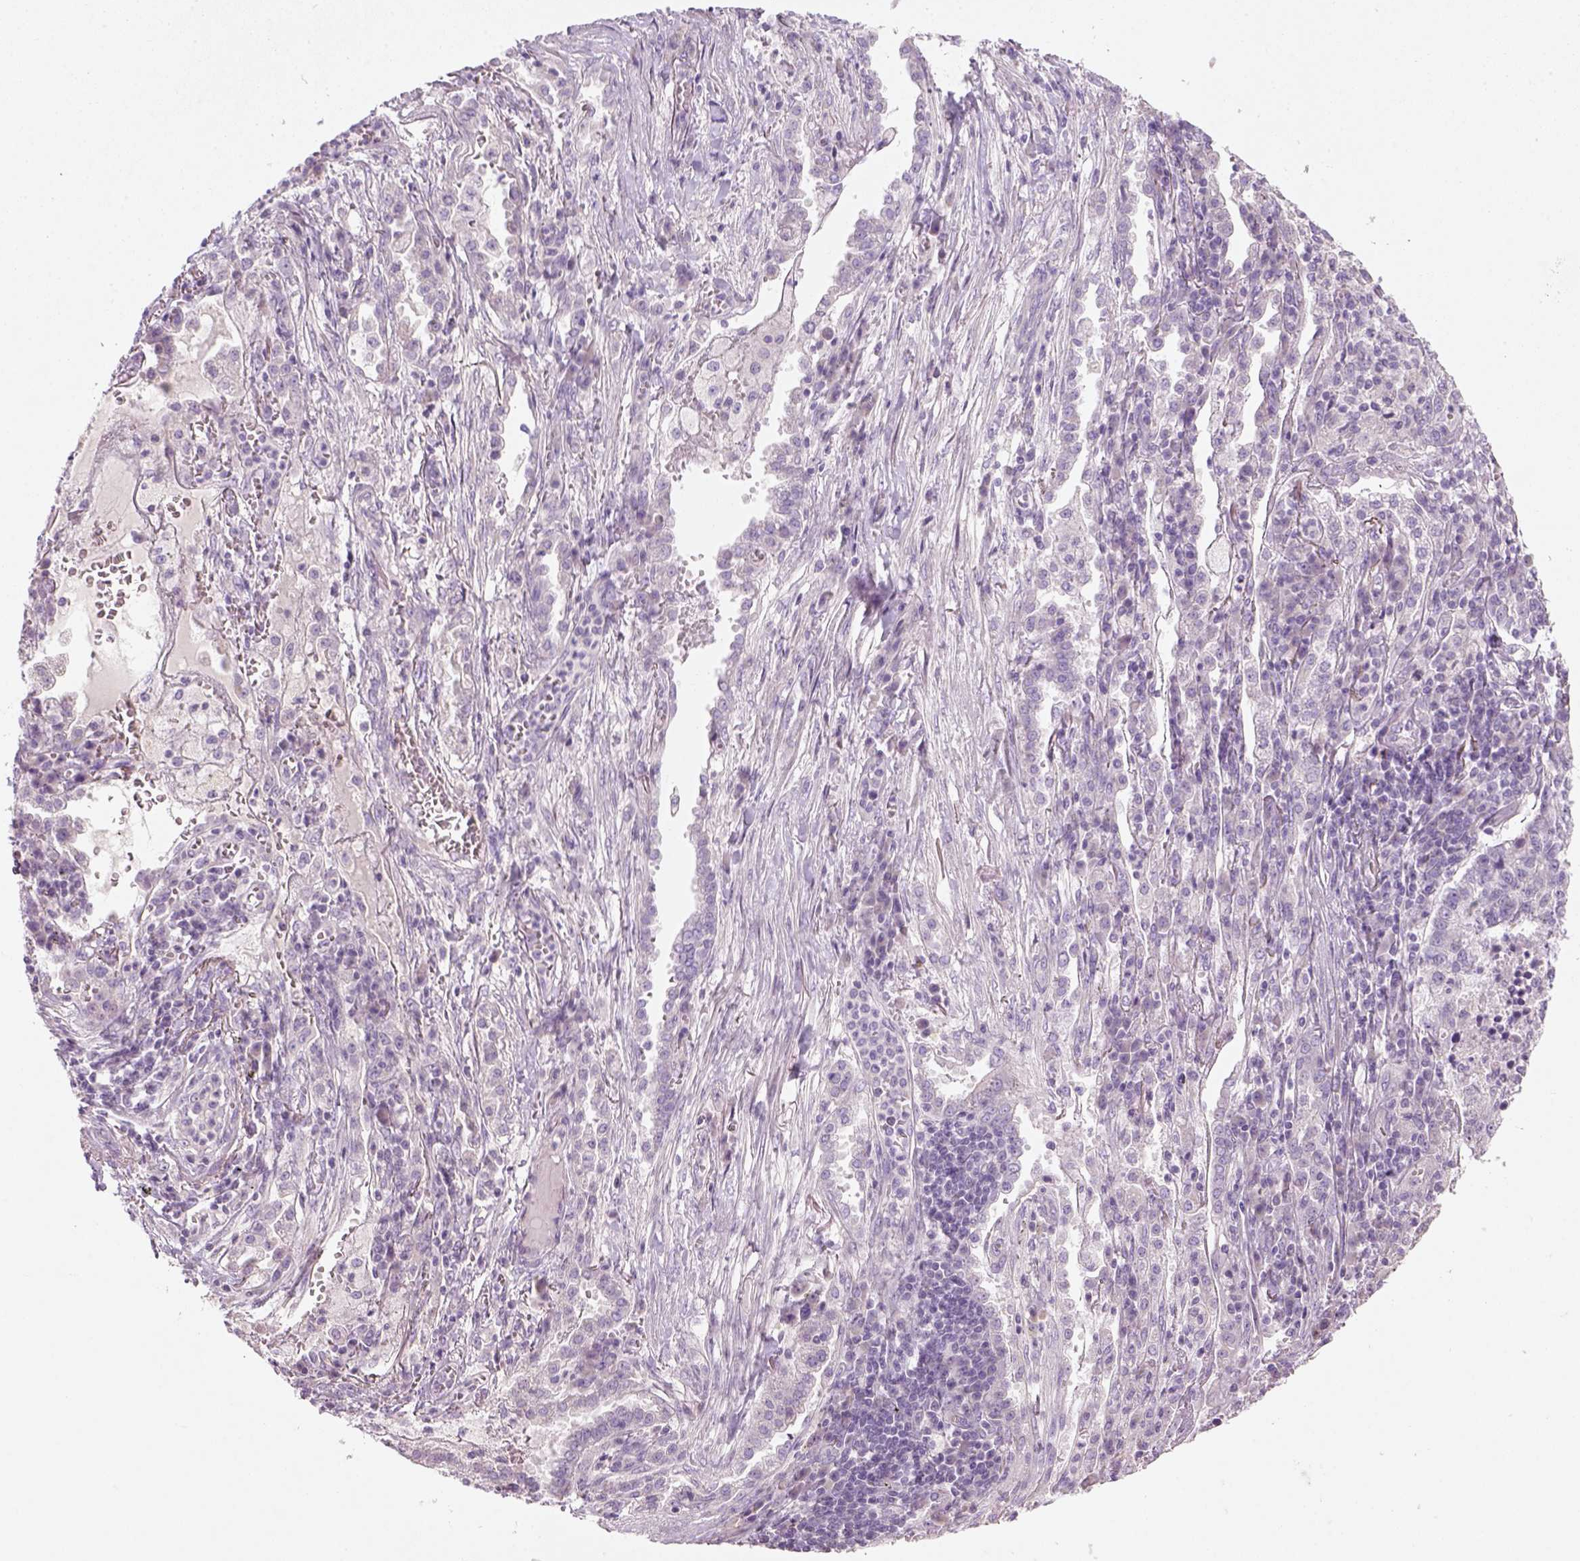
{"staining": {"intensity": "negative", "quantity": "none", "location": "none"}, "tissue": "lung cancer", "cell_type": "Tumor cells", "image_type": "cancer", "snomed": [{"axis": "morphology", "description": "Adenocarcinoma, NOS"}, {"axis": "topography", "description": "Lung"}], "caption": "Tumor cells show no significant protein expression in adenocarcinoma (lung).", "gene": "NUDT6", "patient": {"sex": "male", "age": 57}}